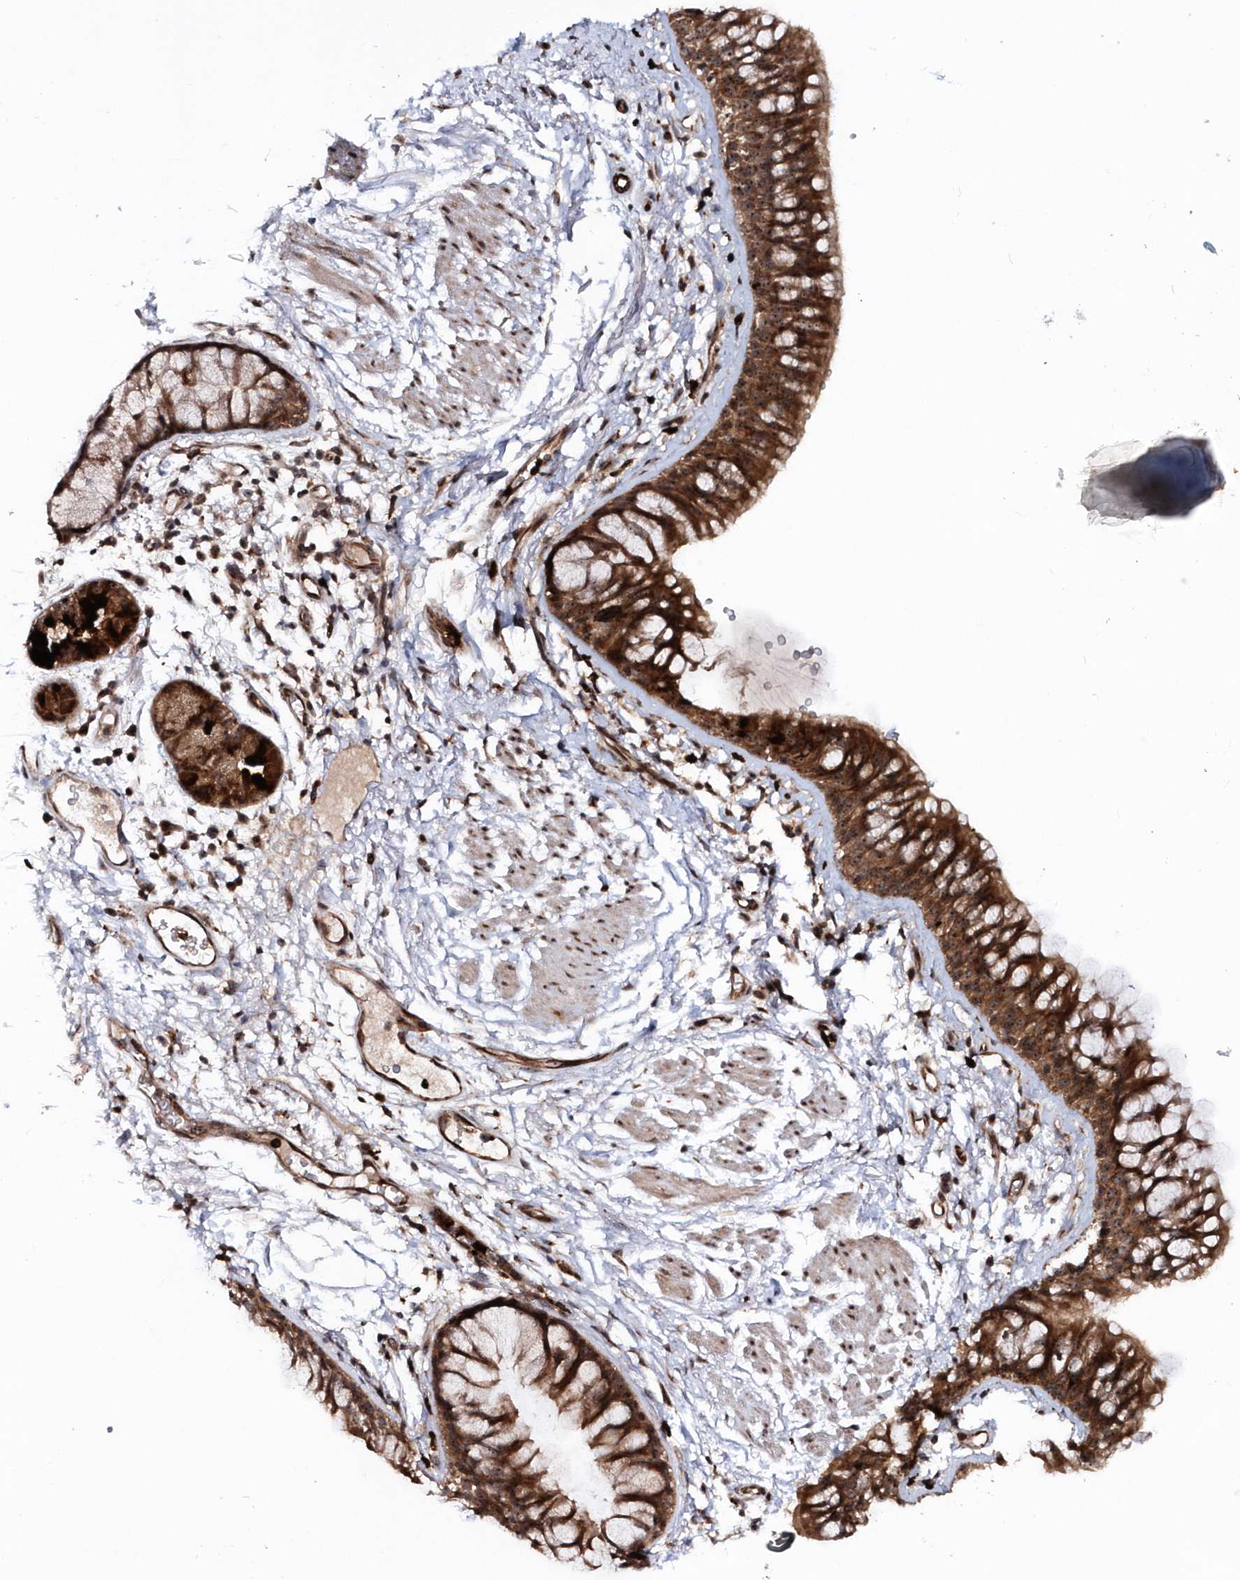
{"staining": {"intensity": "moderate", "quantity": ">75%", "location": "cytoplasmic/membranous,nuclear"}, "tissue": "bronchus", "cell_type": "Respiratory epithelial cells", "image_type": "normal", "snomed": [{"axis": "morphology", "description": "Normal tissue, NOS"}, {"axis": "topography", "description": "Cartilage tissue"}, {"axis": "topography", "description": "Bronchus"}], "caption": "Benign bronchus was stained to show a protein in brown. There is medium levels of moderate cytoplasmic/membranous,nuclear positivity in about >75% of respiratory epithelial cells. The protein of interest is shown in brown color, while the nuclei are stained blue.", "gene": "SOWAHB", "patient": {"sex": "female", "age": 73}}